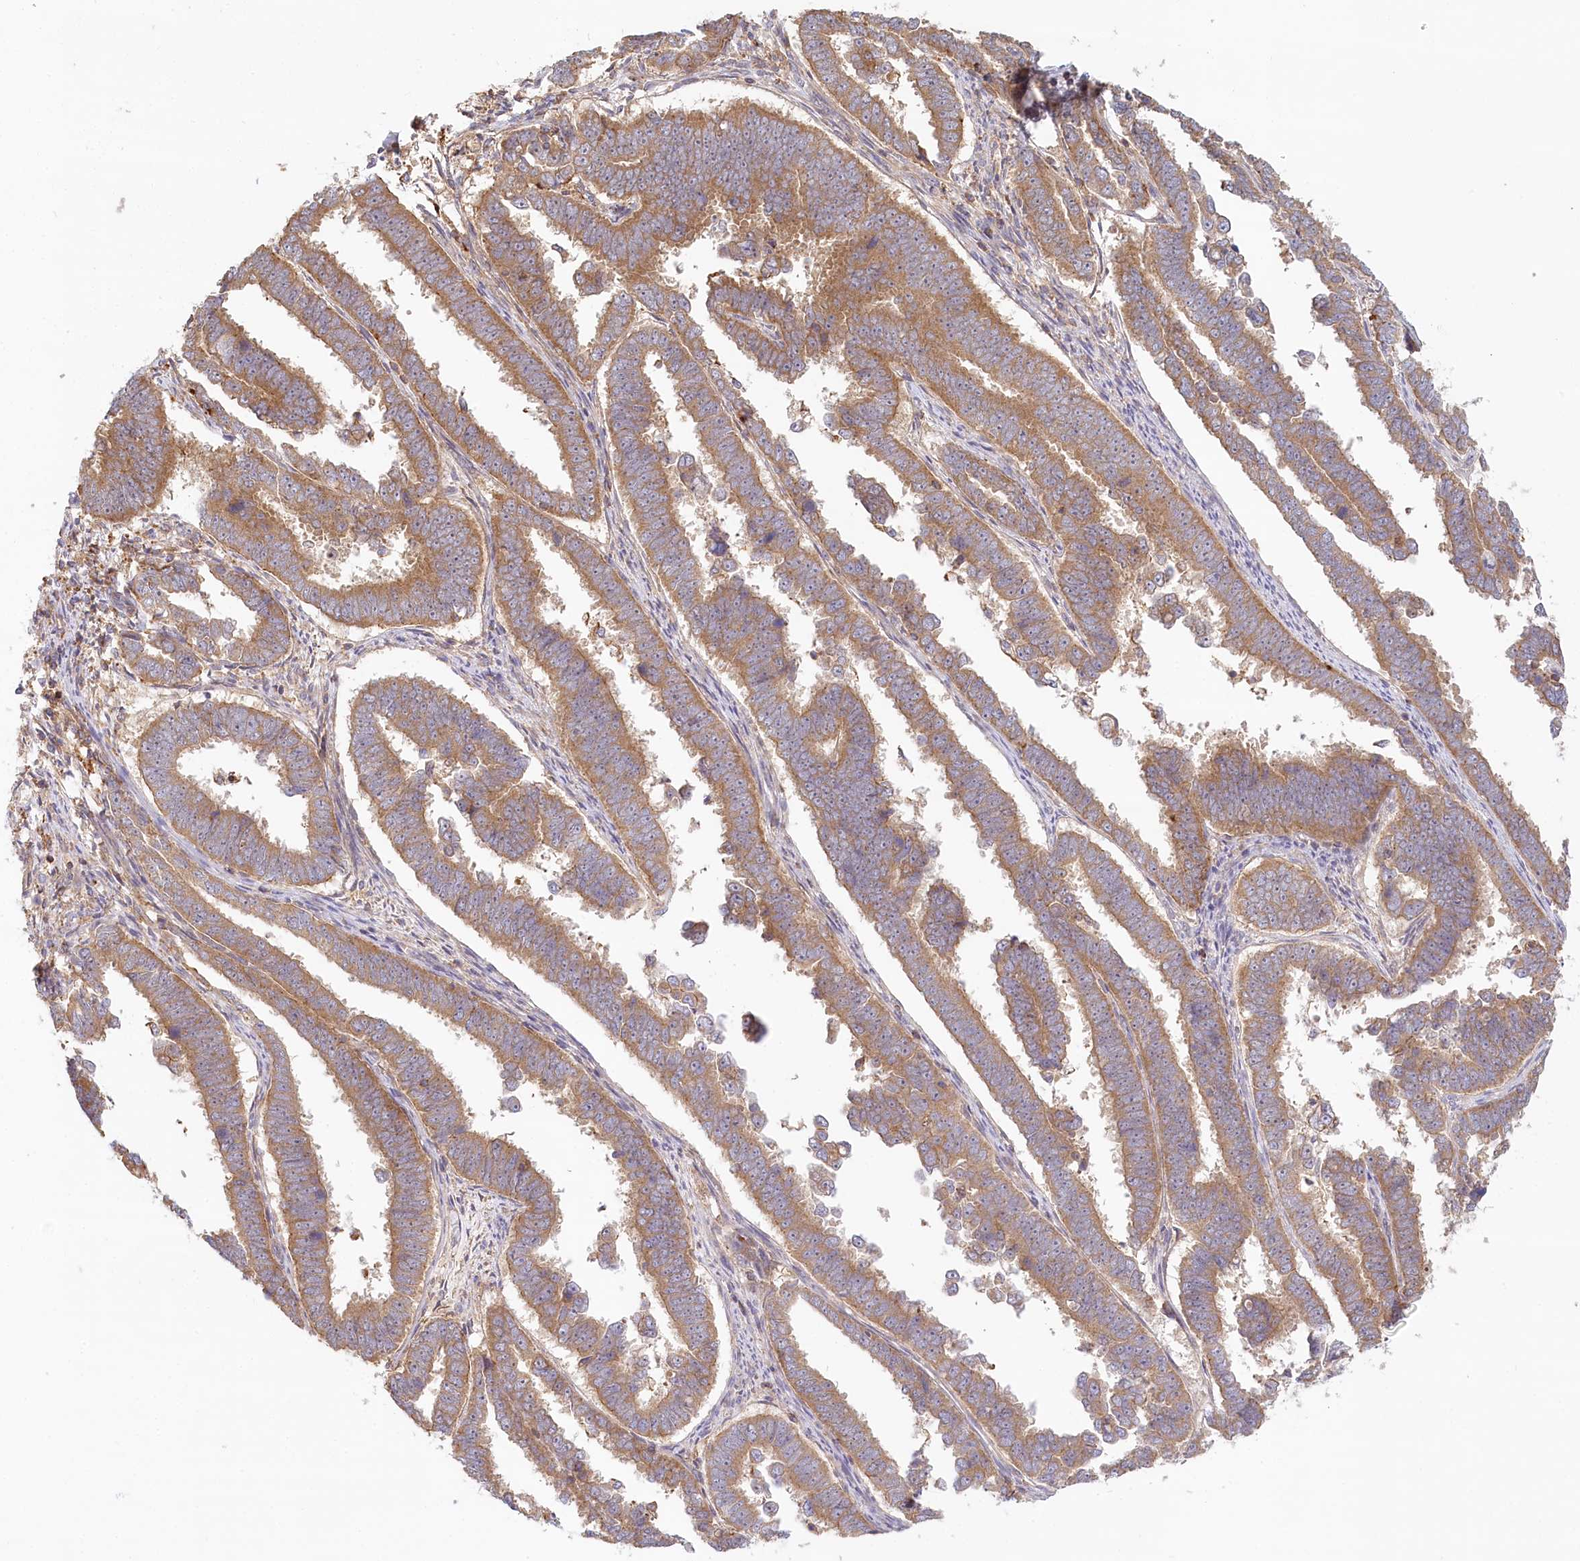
{"staining": {"intensity": "moderate", "quantity": ">75%", "location": "cytoplasmic/membranous"}, "tissue": "endometrial cancer", "cell_type": "Tumor cells", "image_type": "cancer", "snomed": [{"axis": "morphology", "description": "Adenocarcinoma, NOS"}, {"axis": "topography", "description": "Endometrium"}], "caption": "This is an image of IHC staining of adenocarcinoma (endometrial), which shows moderate positivity in the cytoplasmic/membranous of tumor cells.", "gene": "UMPS", "patient": {"sex": "female", "age": 75}}